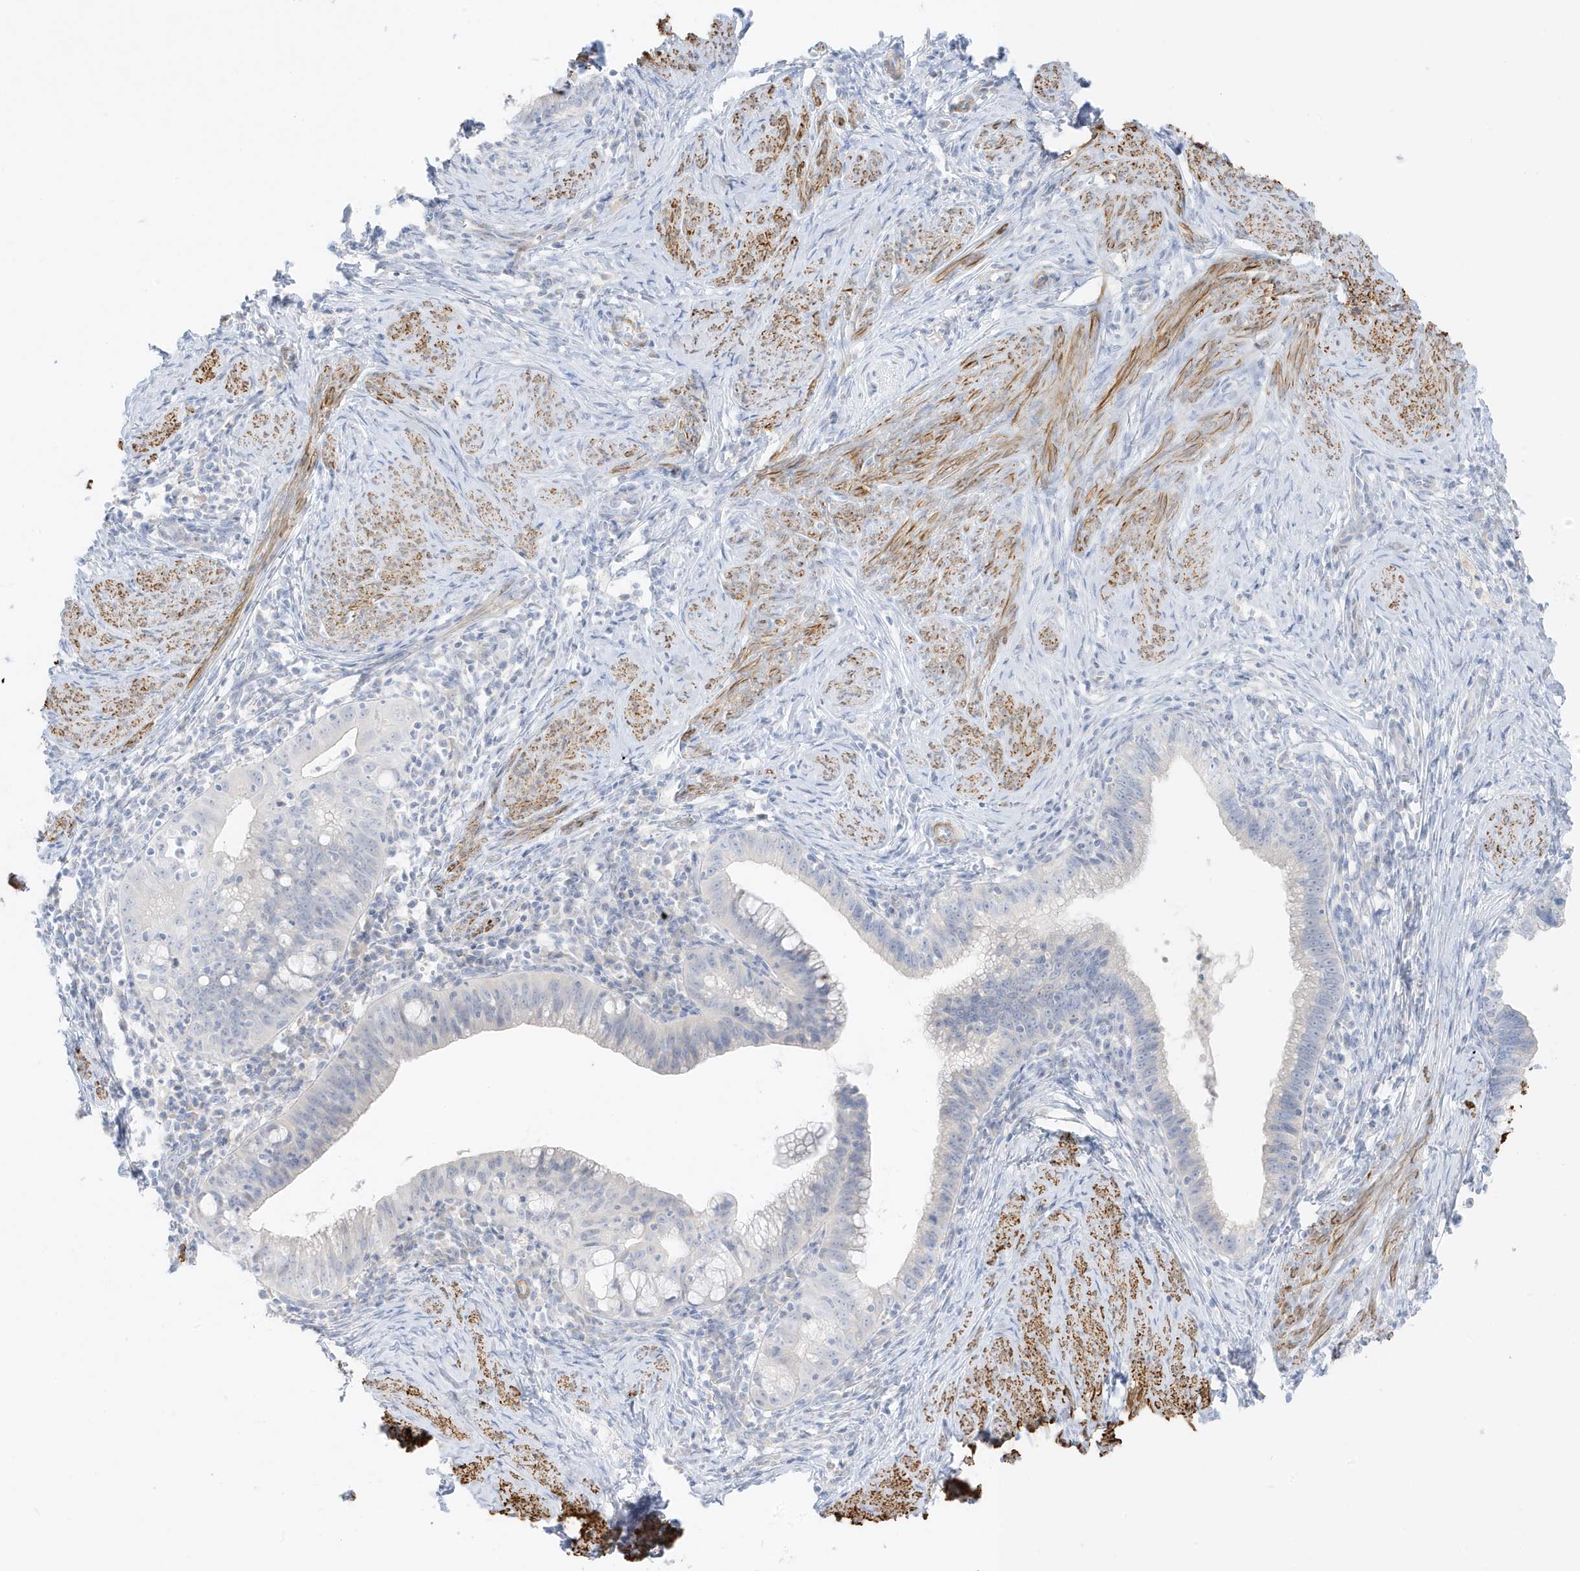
{"staining": {"intensity": "negative", "quantity": "none", "location": "none"}, "tissue": "cervical cancer", "cell_type": "Tumor cells", "image_type": "cancer", "snomed": [{"axis": "morphology", "description": "Adenocarcinoma, NOS"}, {"axis": "topography", "description": "Cervix"}], "caption": "Immunohistochemistry histopathology image of human cervical cancer (adenocarcinoma) stained for a protein (brown), which shows no staining in tumor cells.", "gene": "SLC22A13", "patient": {"sex": "female", "age": 36}}